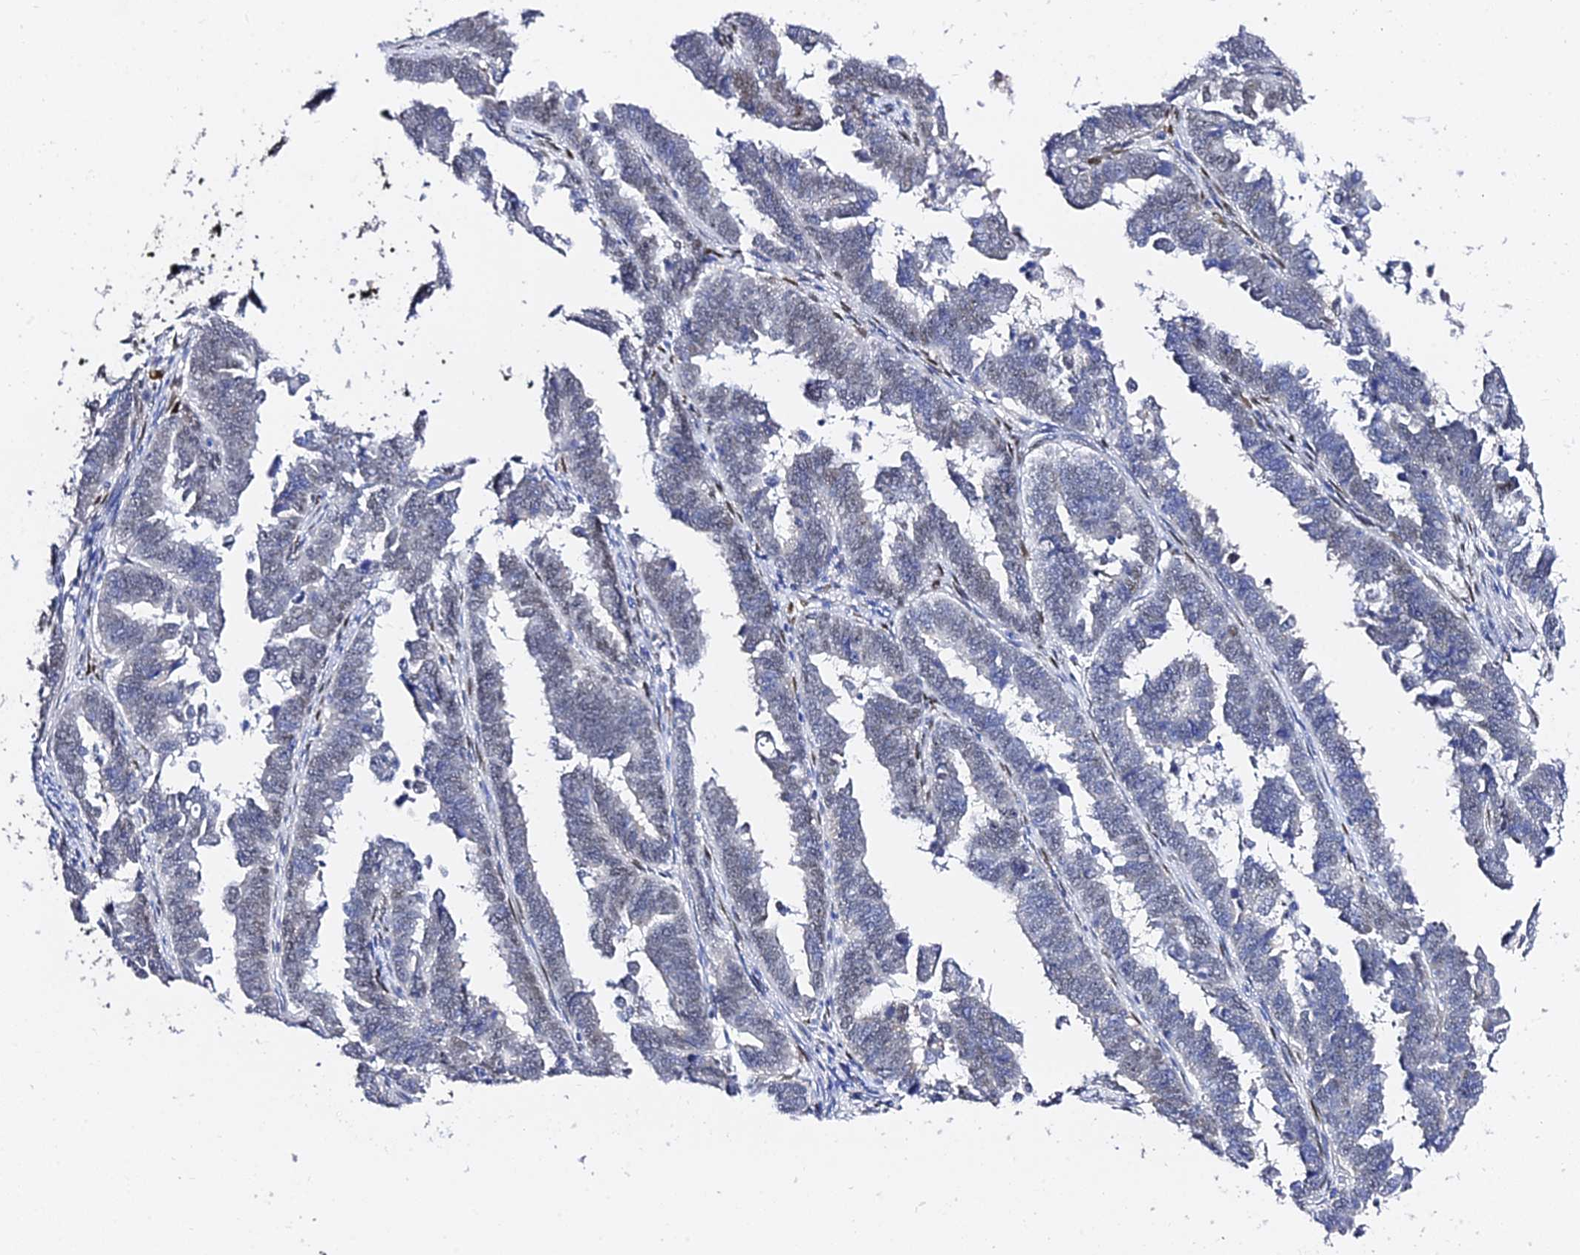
{"staining": {"intensity": "weak", "quantity": "<25%", "location": "nuclear"}, "tissue": "endometrial cancer", "cell_type": "Tumor cells", "image_type": "cancer", "snomed": [{"axis": "morphology", "description": "Adenocarcinoma, NOS"}, {"axis": "topography", "description": "Endometrium"}], "caption": "A micrograph of human endometrial adenocarcinoma is negative for staining in tumor cells.", "gene": "POFUT2", "patient": {"sex": "female", "age": 75}}